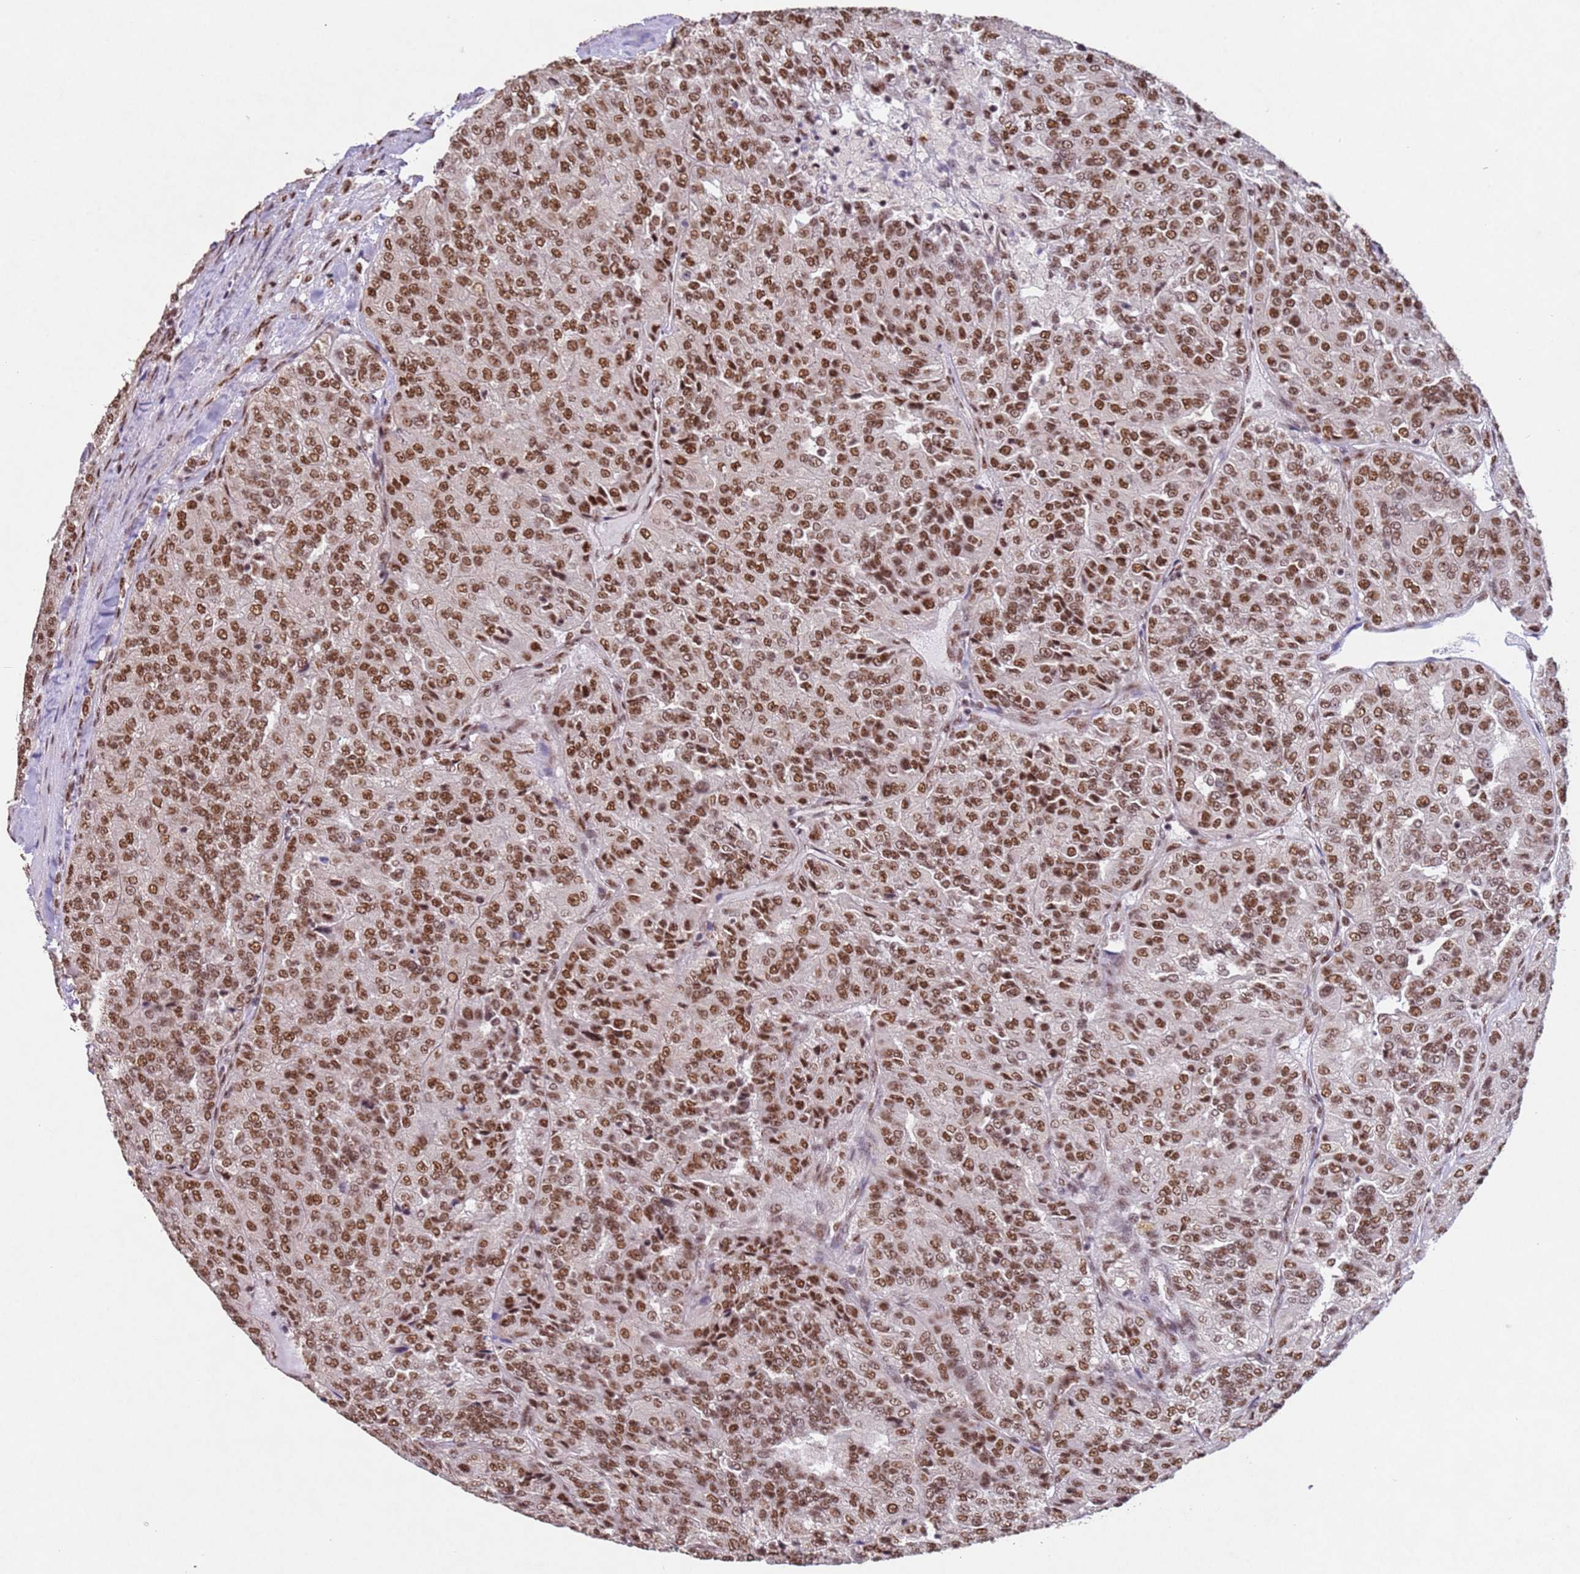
{"staining": {"intensity": "moderate", "quantity": ">75%", "location": "nuclear"}, "tissue": "renal cancer", "cell_type": "Tumor cells", "image_type": "cancer", "snomed": [{"axis": "morphology", "description": "Adenocarcinoma, NOS"}, {"axis": "topography", "description": "Kidney"}], "caption": "An immunohistochemistry photomicrograph of neoplastic tissue is shown. Protein staining in brown shows moderate nuclear positivity in renal cancer within tumor cells. (IHC, brightfield microscopy, high magnification).", "gene": "ESF1", "patient": {"sex": "female", "age": 63}}